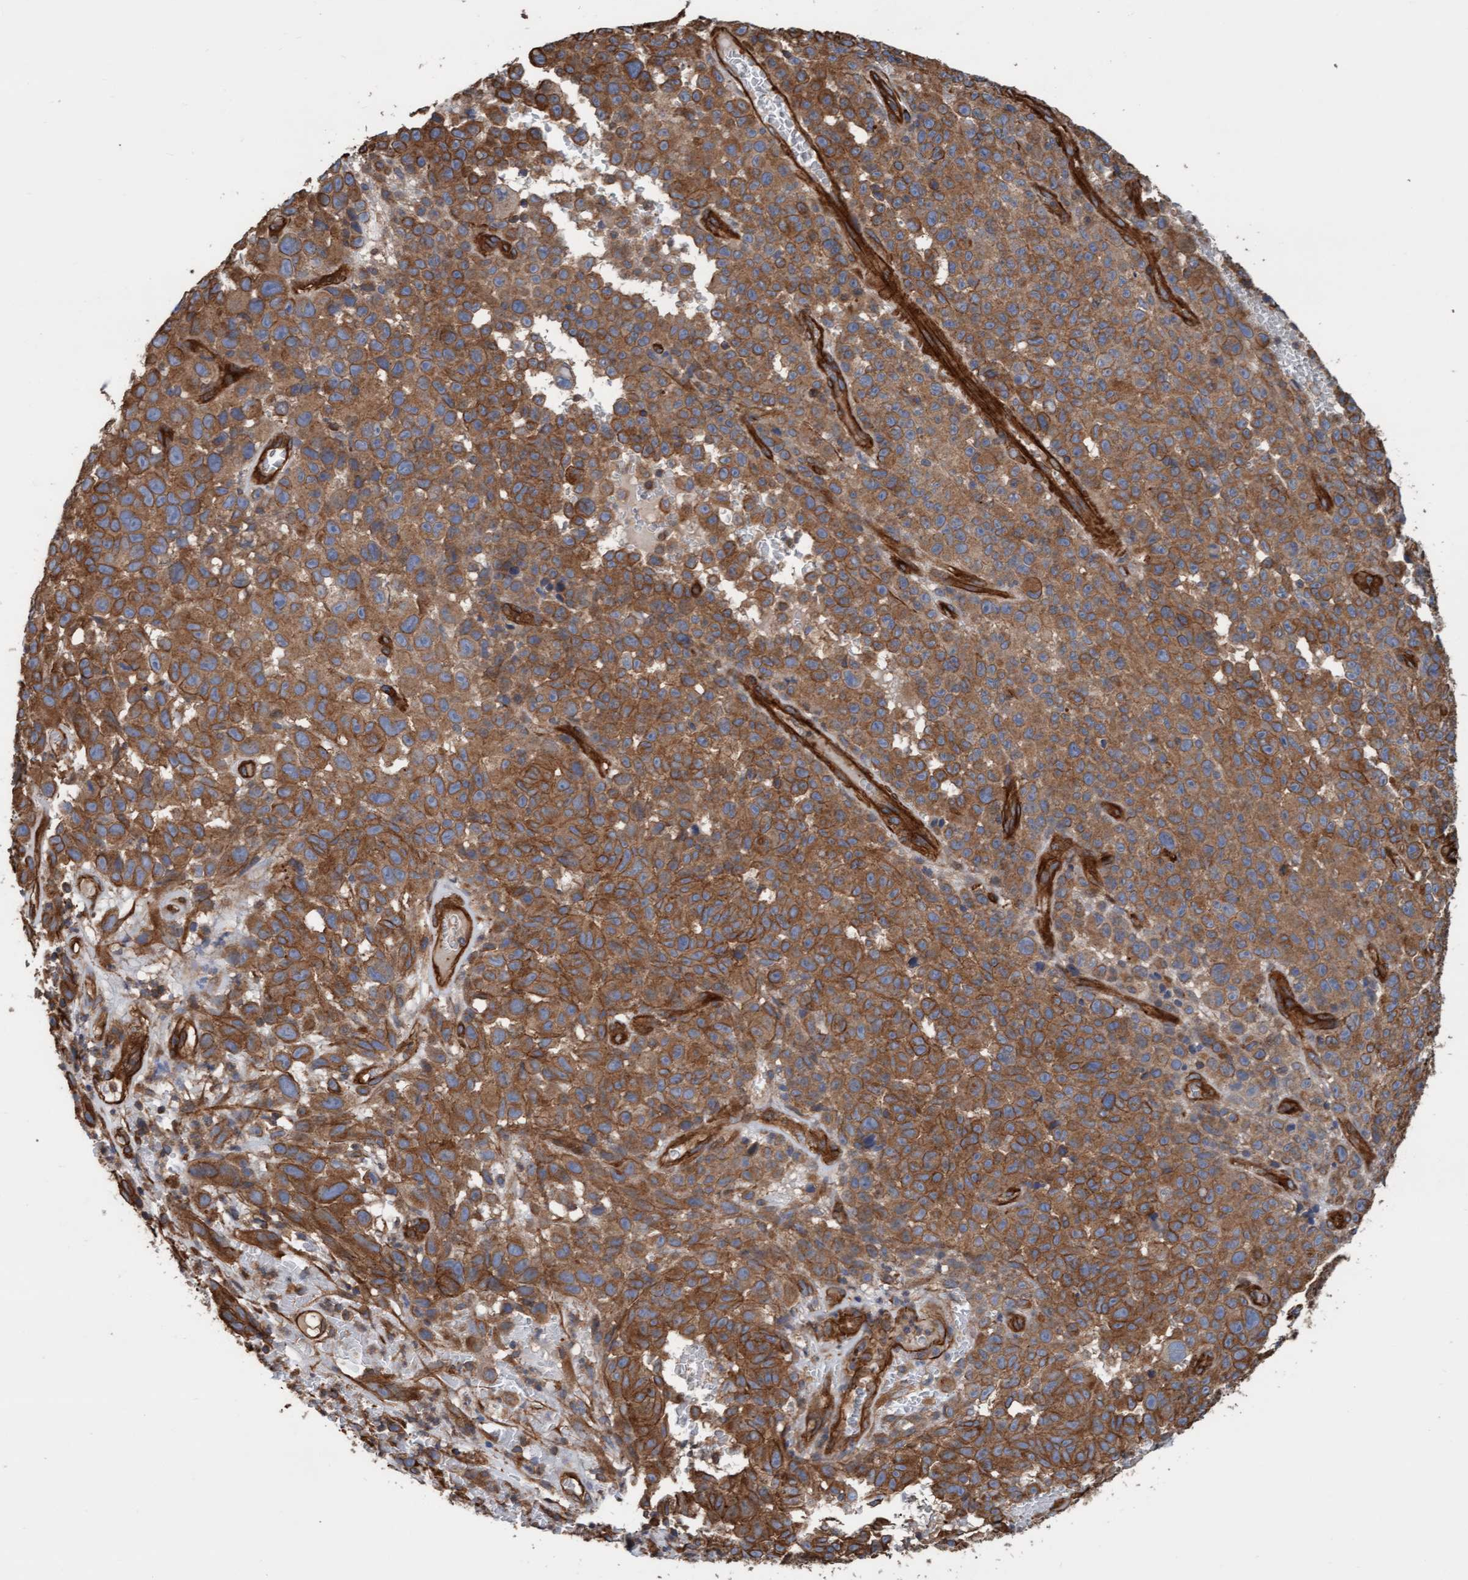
{"staining": {"intensity": "strong", "quantity": ">75%", "location": "cytoplasmic/membranous"}, "tissue": "melanoma", "cell_type": "Tumor cells", "image_type": "cancer", "snomed": [{"axis": "morphology", "description": "Malignant melanoma, NOS"}, {"axis": "topography", "description": "Skin"}], "caption": "A brown stain highlights strong cytoplasmic/membranous expression of a protein in malignant melanoma tumor cells.", "gene": "STXBP4", "patient": {"sex": "female", "age": 82}}